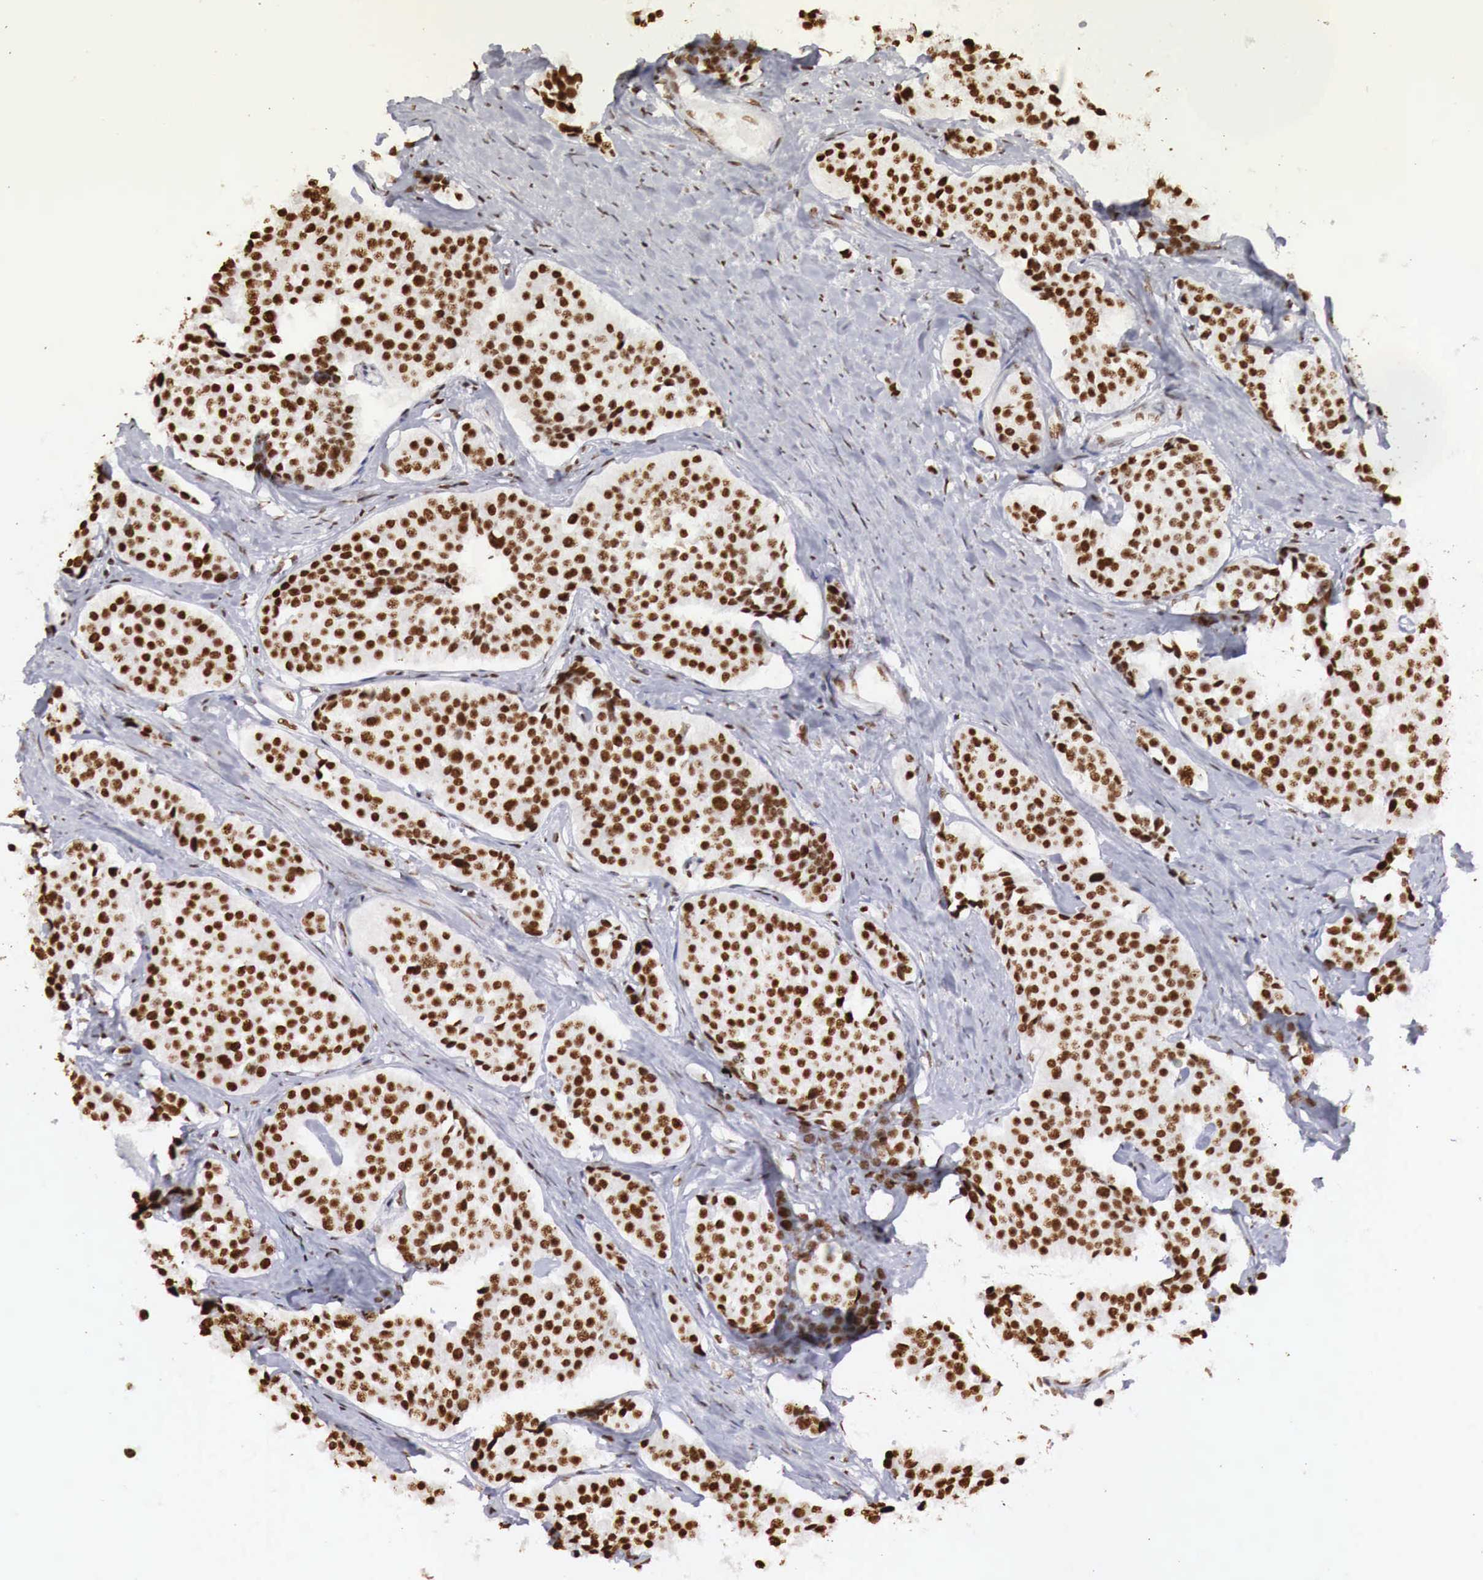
{"staining": {"intensity": "strong", "quantity": ">75%", "location": "nuclear"}, "tissue": "carcinoid", "cell_type": "Tumor cells", "image_type": "cancer", "snomed": [{"axis": "morphology", "description": "Carcinoid, malignant, NOS"}, {"axis": "topography", "description": "Small intestine"}], "caption": "This image exhibits malignant carcinoid stained with immunohistochemistry (IHC) to label a protein in brown. The nuclear of tumor cells show strong positivity for the protein. Nuclei are counter-stained blue.", "gene": "DKC1", "patient": {"sex": "male", "age": 60}}